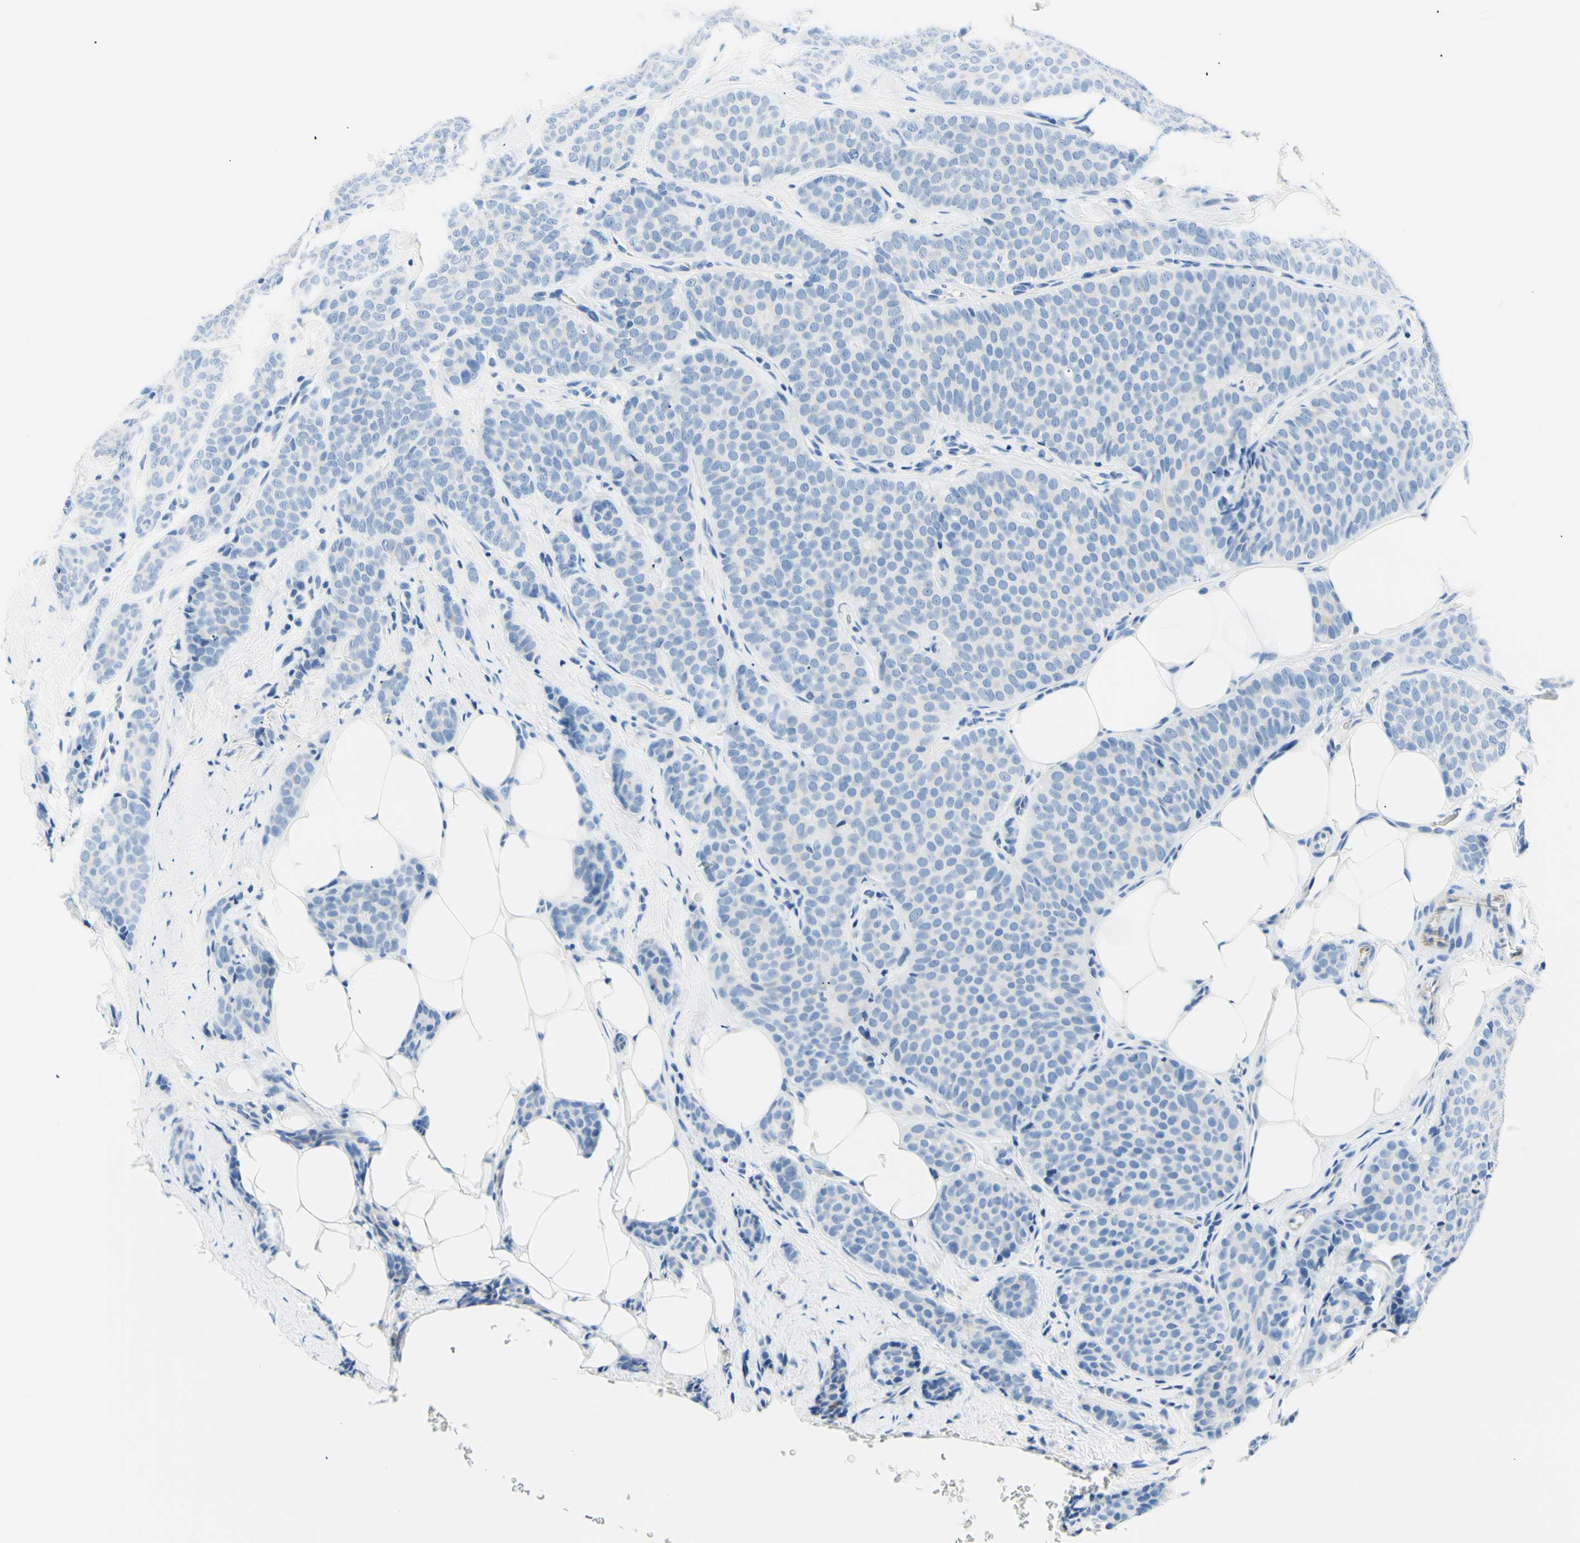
{"staining": {"intensity": "negative", "quantity": "none", "location": "none"}, "tissue": "breast cancer", "cell_type": "Tumor cells", "image_type": "cancer", "snomed": [{"axis": "morphology", "description": "Lobular carcinoma"}, {"axis": "topography", "description": "Skin"}, {"axis": "topography", "description": "Breast"}], "caption": "An IHC micrograph of breast lobular carcinoma is shown. There is no staining in tumor cells of breast lobular carcinoma. (Brightfield microscopy of DAB immunohistochemistry (IHC) at high magnification).", "gene": "HPCA", "patient": {"sex": "female", "age": 46}}